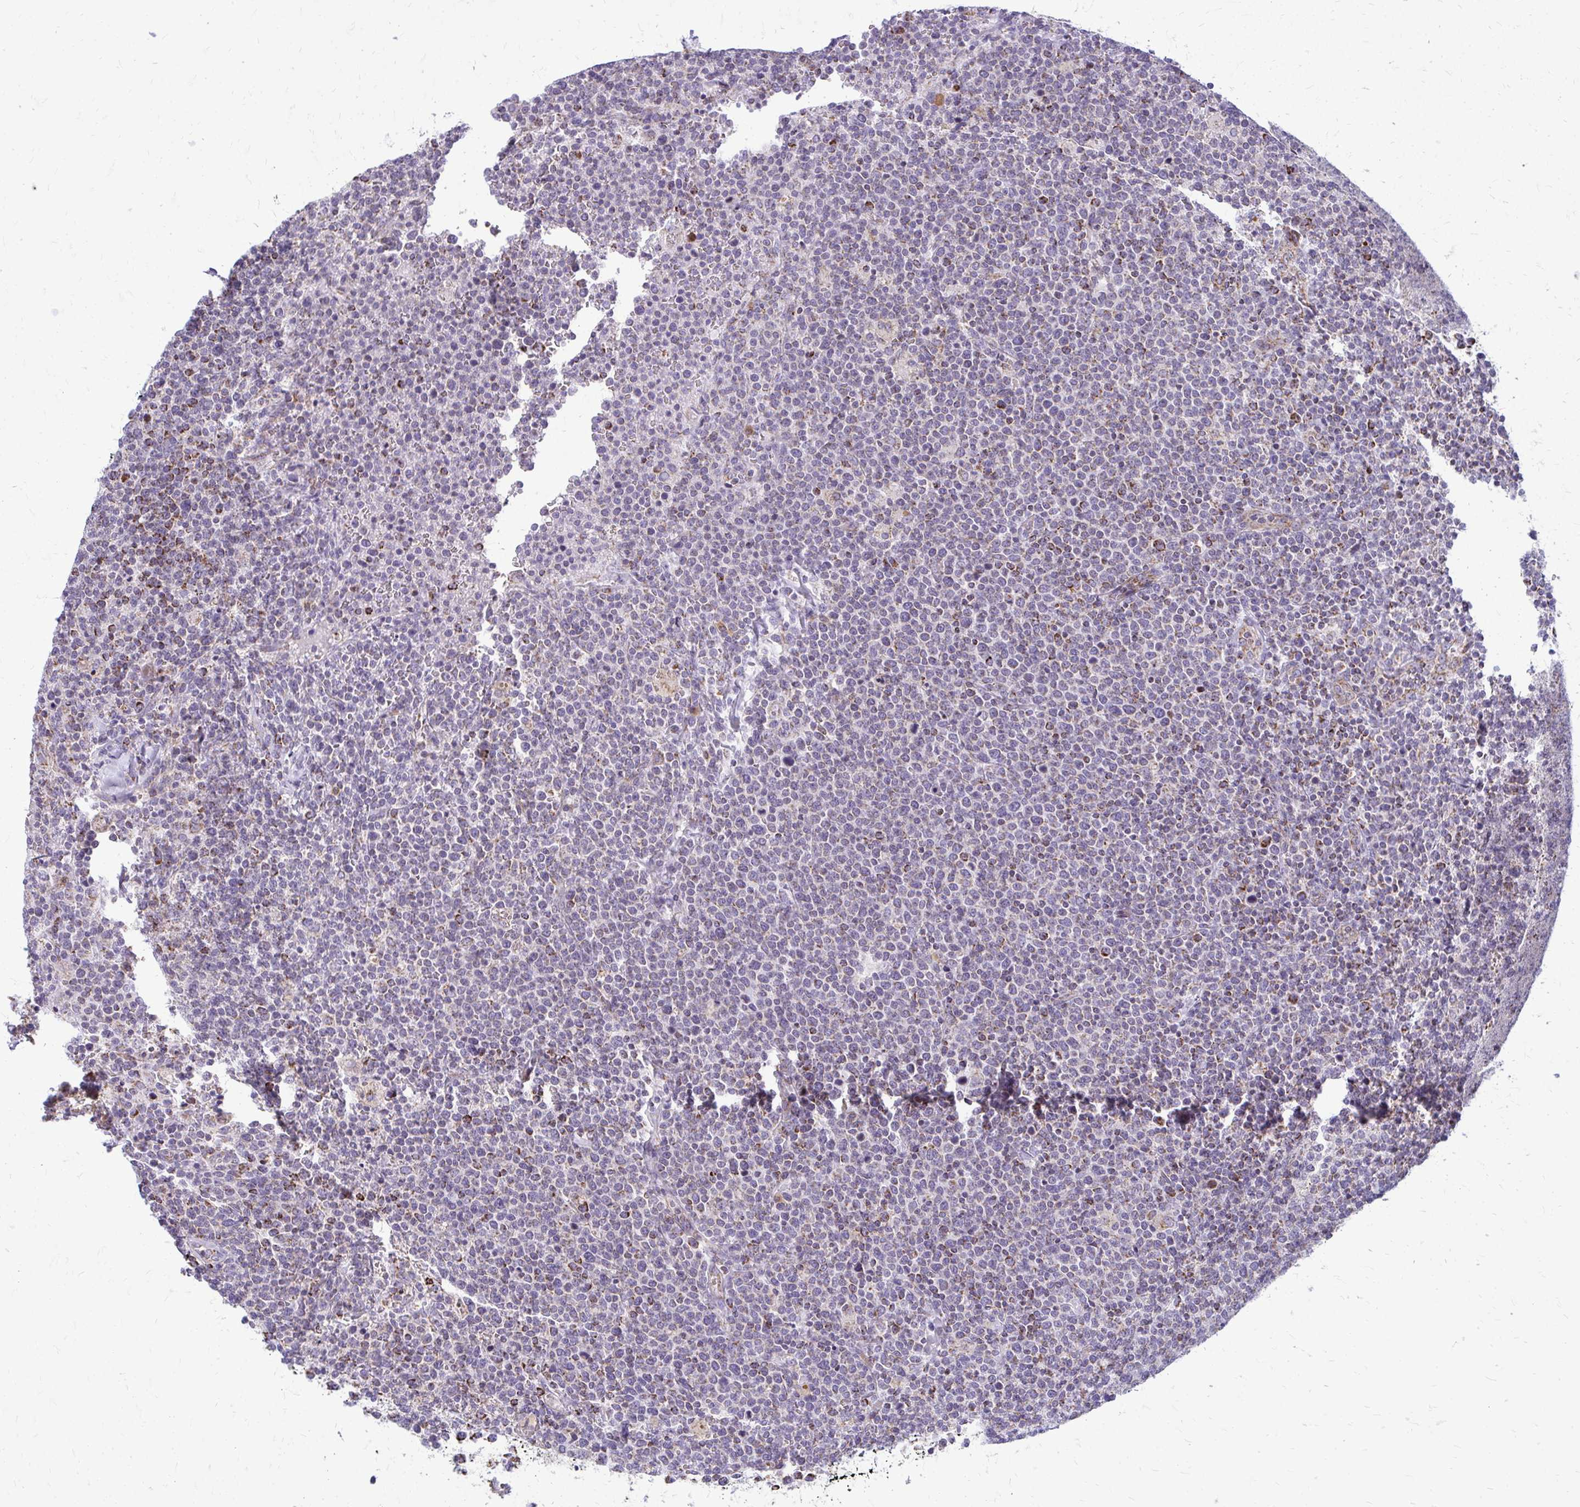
{"staining": {"intensity": "moderate", "quantity": "<25%", "location": "cytoplasmic/membranous"}, "tissue": "lymphoma", "cell_type": "Tumor cells", "image_type": "cancer", "snomed": [{"axis": "morphology", "description": "Malignant lymphoma, non-Hodgkin's type, High grade"}, {"axis": "topography", "description": "Lymph node"}], "caption": "Immunohistochemical staining of high-grade malignant lymphoma, non-Hodgkin's type exhibits low levels of moderate cytoplasmic/membranous positivity in approximately <25% of tumor cells. (IHC, brightfield microscopy, high magnification).", "gene": "IFIT1", "patient": {"sex": "male", "age": 61}}